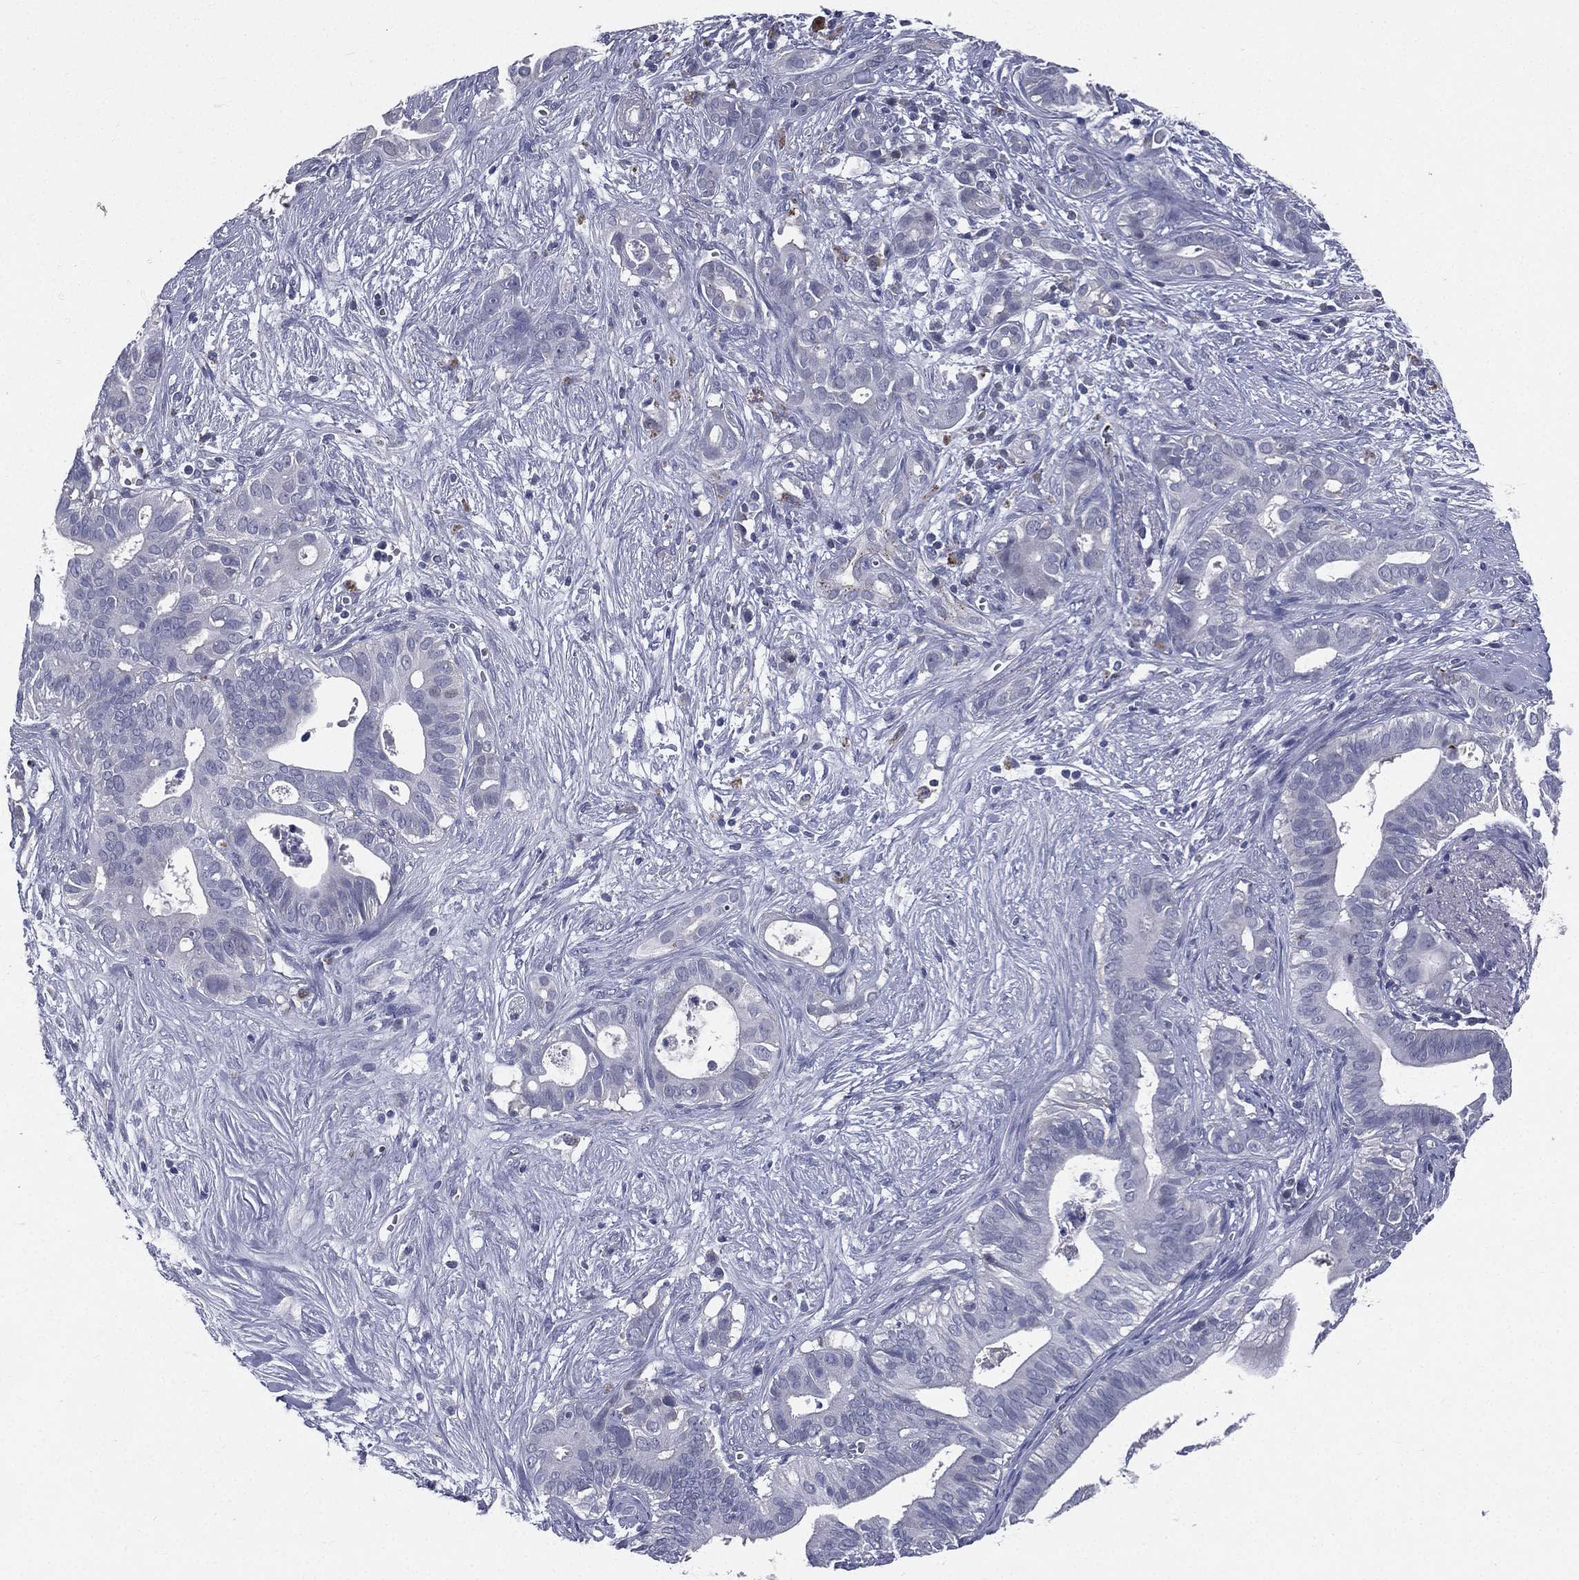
{"staining": {"intensity": "negative", "quantity": "none", "location": "none"}, "tissue": "pancreatic cancer", "cell_type": "Tumor cells", "image_type": "cancer", "snomed": [{"axis": "morphology", "description": "Adenocarcinoma, NOS"}, {"axis": "topography", "description": "Pancreas"}], "caption": "This is an IHC photomicrograph of pancreatic adenocarcinoma. There is no staining in tumor cells.", "gene": "IFT27", "patient": {"sex": "male", "age": 61}}